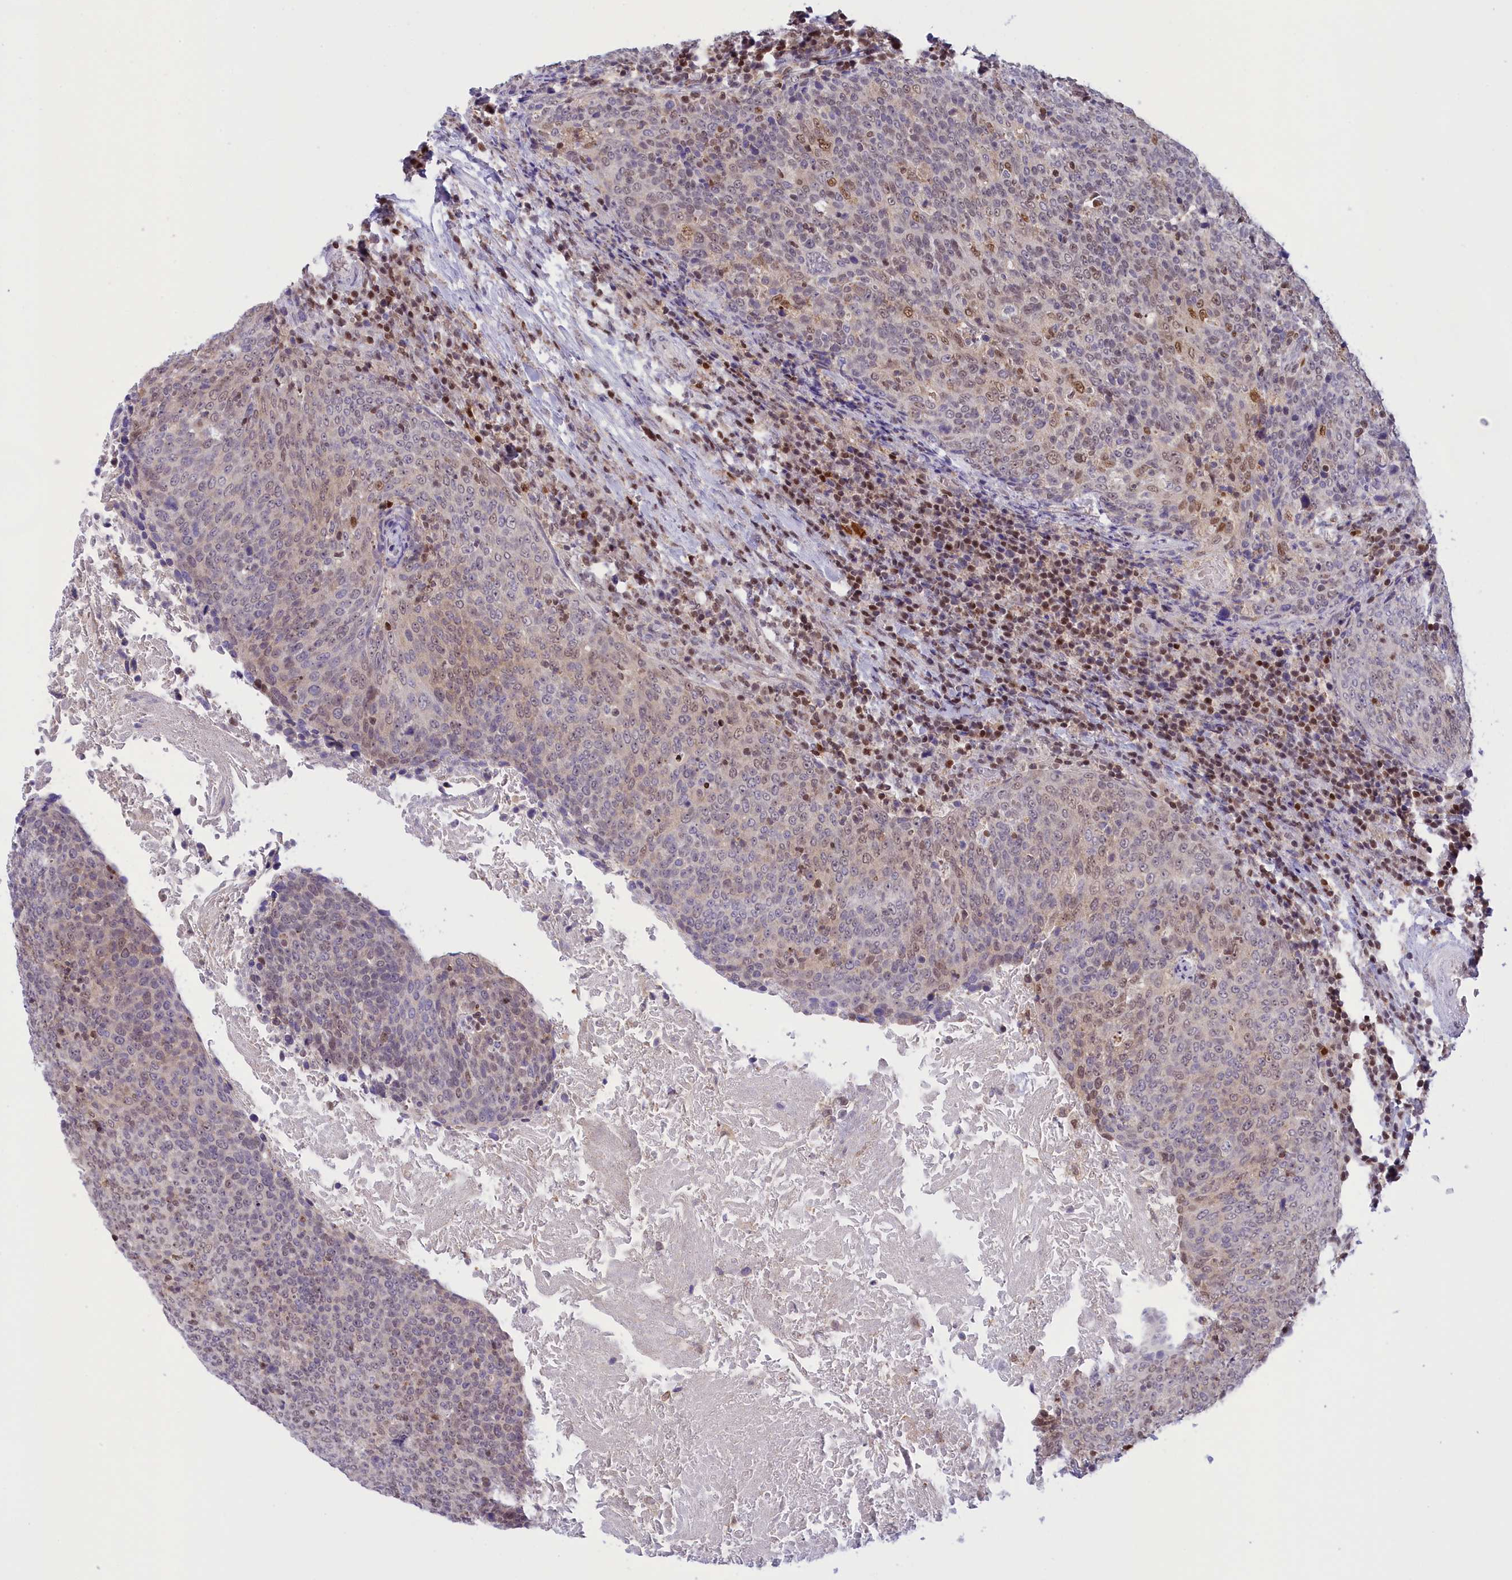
{"staining": {"intensity": "weak", "quantity": "25%-75%", "location": "nuclear"}, "tissue": "head and neck cancer", "cell_type": "Tumor cells", "image_type": "cancer", "snomed": [{"axis": "morphology", "description": "Squamous cell carcinoma, NOS"}, {"axis": "morphology", "description": "Squamous cell carcinoma, metastatic, NOS"}, {"axis": "topography", "description": "Lymph node"}, {"axis": "topography", "description": "Head-Neck"}], "caption": "Metastatic squamous cell carcinoma (head and neck) stained for a protein demonstrates weak nuclear positivity in tumor cells.", "gene": "IZUMO2", "patient": {"sex": "male", "age": 62}}